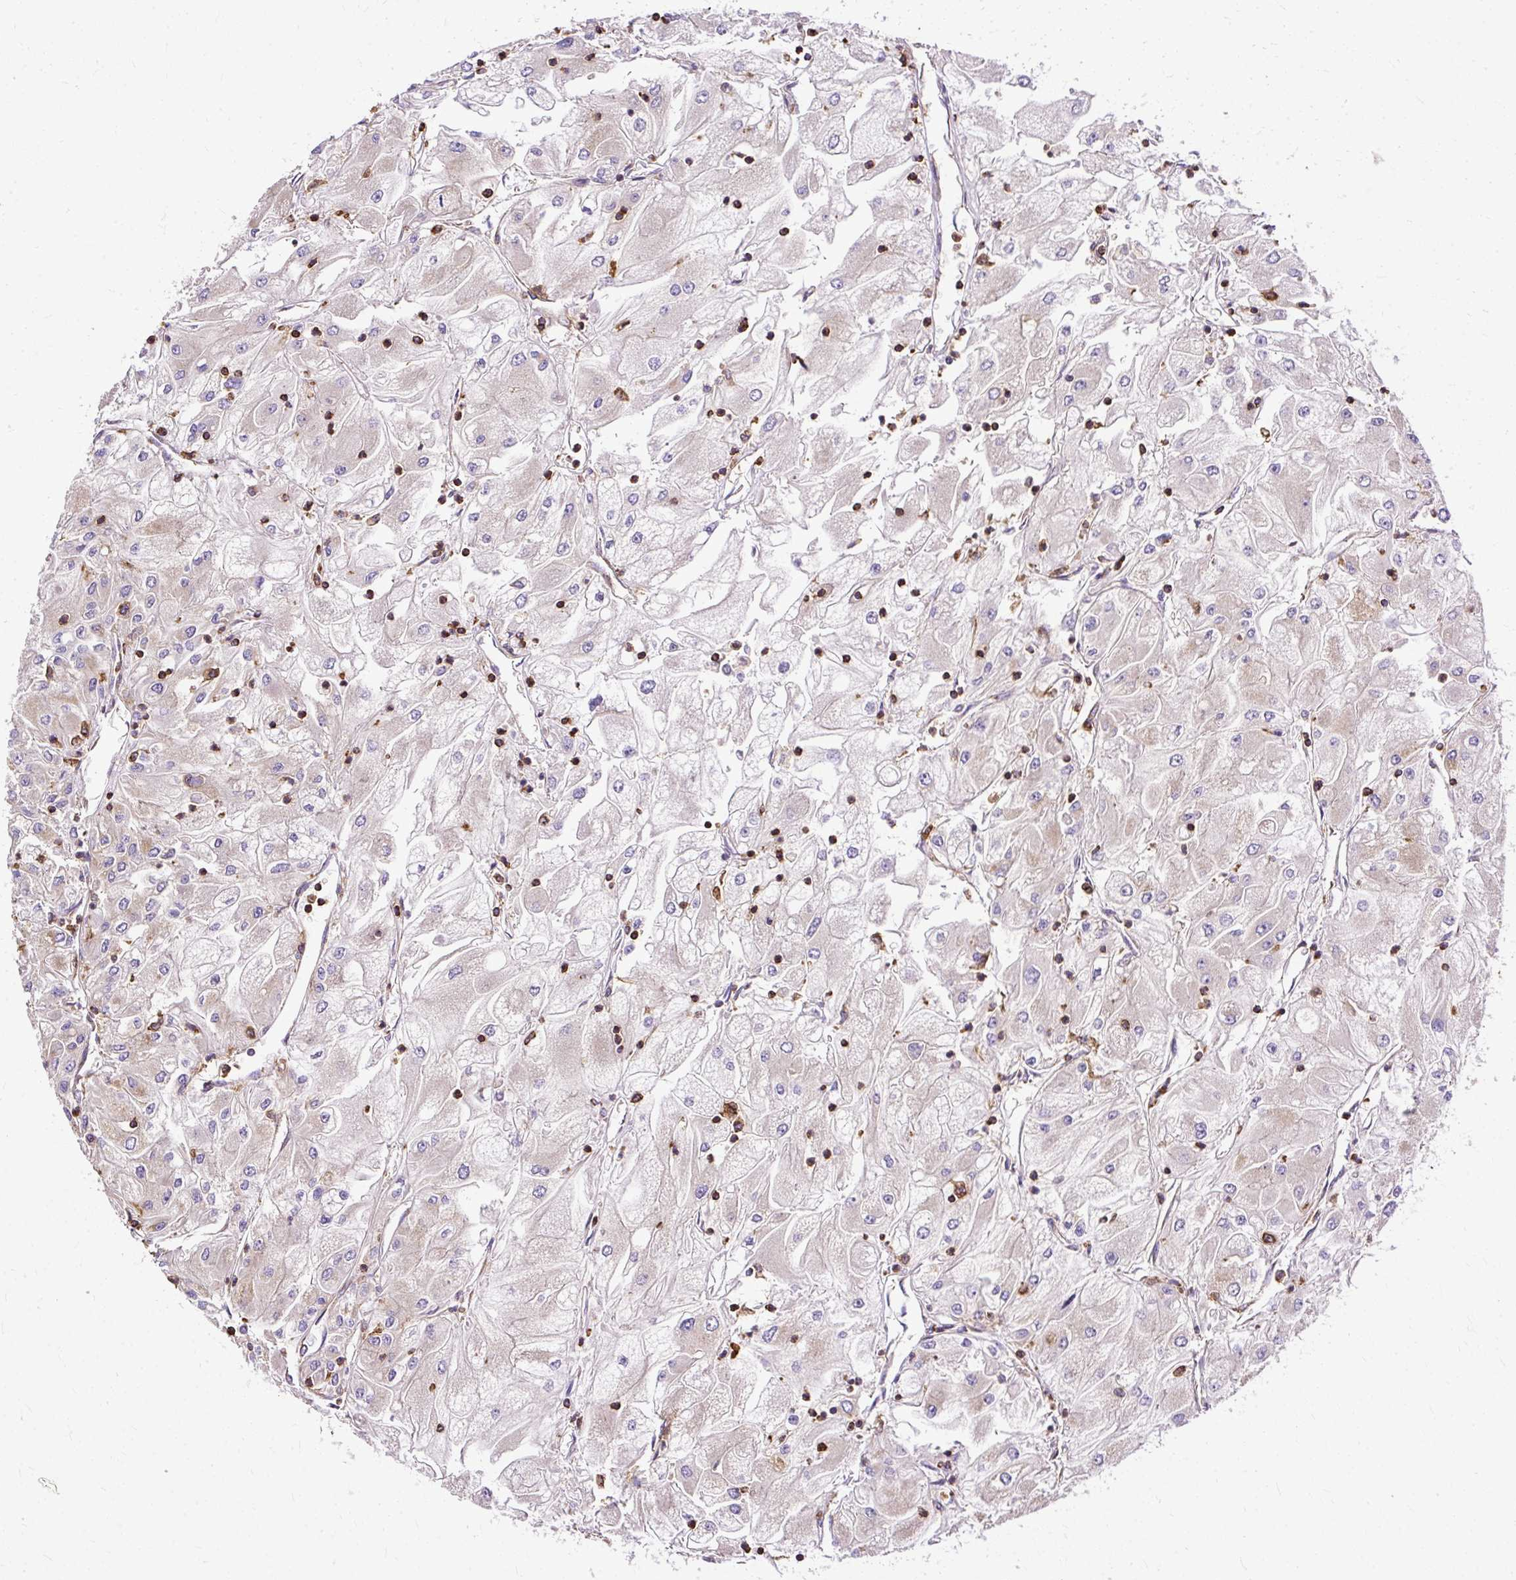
{"staining": {"intensity": "negative", "quantity": "none", "location": "none"}, "tissue": "renal cancer", "cell_type": "Tumor cells", "image_type": "cancer", "snomed": [{"axis": "morphology", "description": "Adenocarcinoma, NOS"}, {"axis": "topography", "description": "Kidney"}], "caption": "DAB (3,3'-diaminobenzidine) immunohistochemical staining of human renal cancer (adenocarcinoma) exhibits no significant expression in tumor cells. The staining was performed using DAB to visualize the protein expression in brown, while the nuclei were stained in blue with hematoxylin (Magnification: 20x).", "gene": "KLHL11", "patient": {"sex": "male", "age": 80}}